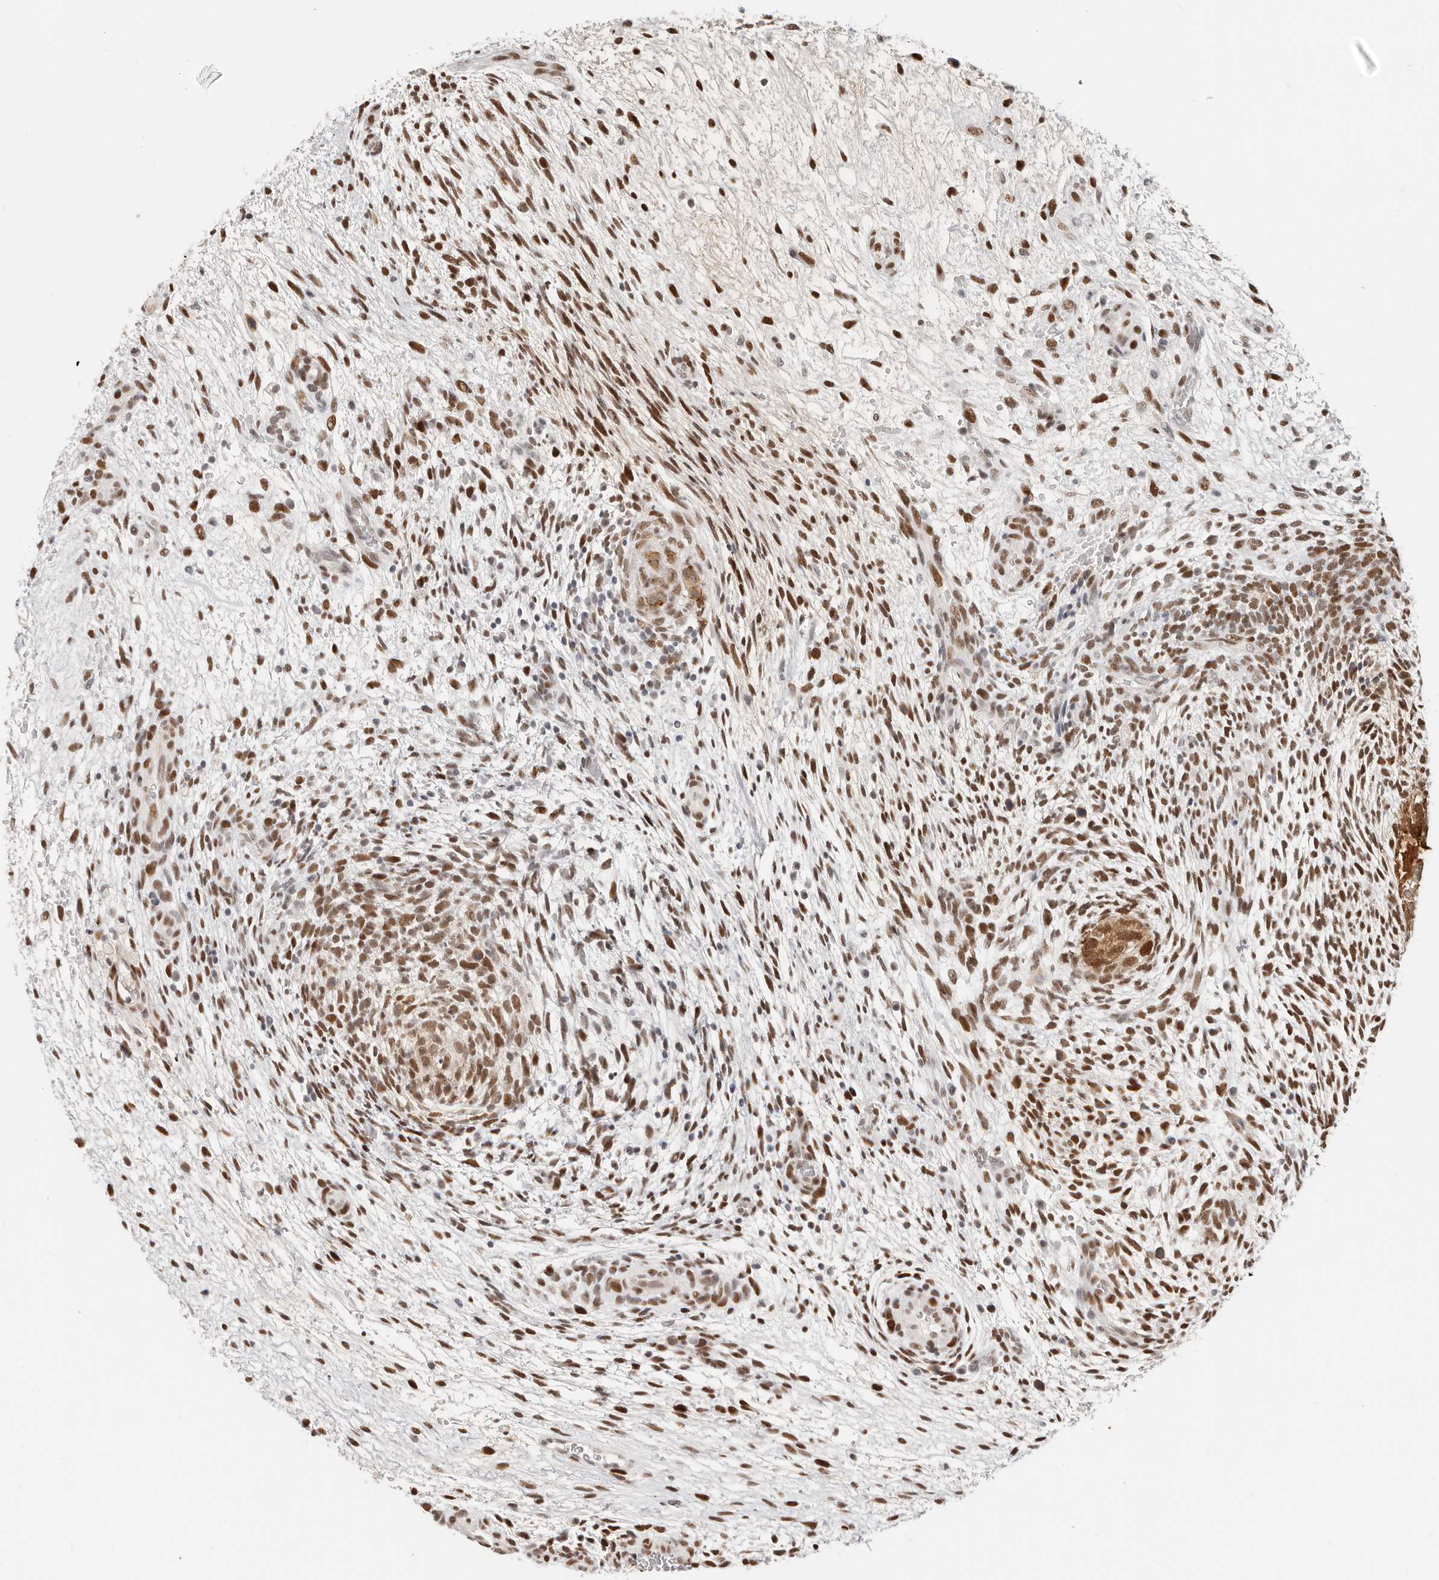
{"staining": {"intensity": "moderate", "quantity": ">75%", "location": "nuclear"}, "tissue": "testis cancer", "cell_type": "Tumor cells", "image_type": "cancer", "snomed": [{"axis": "morphology", "description": "Carcinoma, Embryonal, NOS"}, {"axis": "topography", "description": "Testis"}], "caption": "High-power microscopy captured an IHC histopathology image of testis embryonal carcinoma, revealing moderate nuclear staining in about >75% of tumor cells.", "gene": "RFC2", "patient": {"sex": "male", "age": 37}}